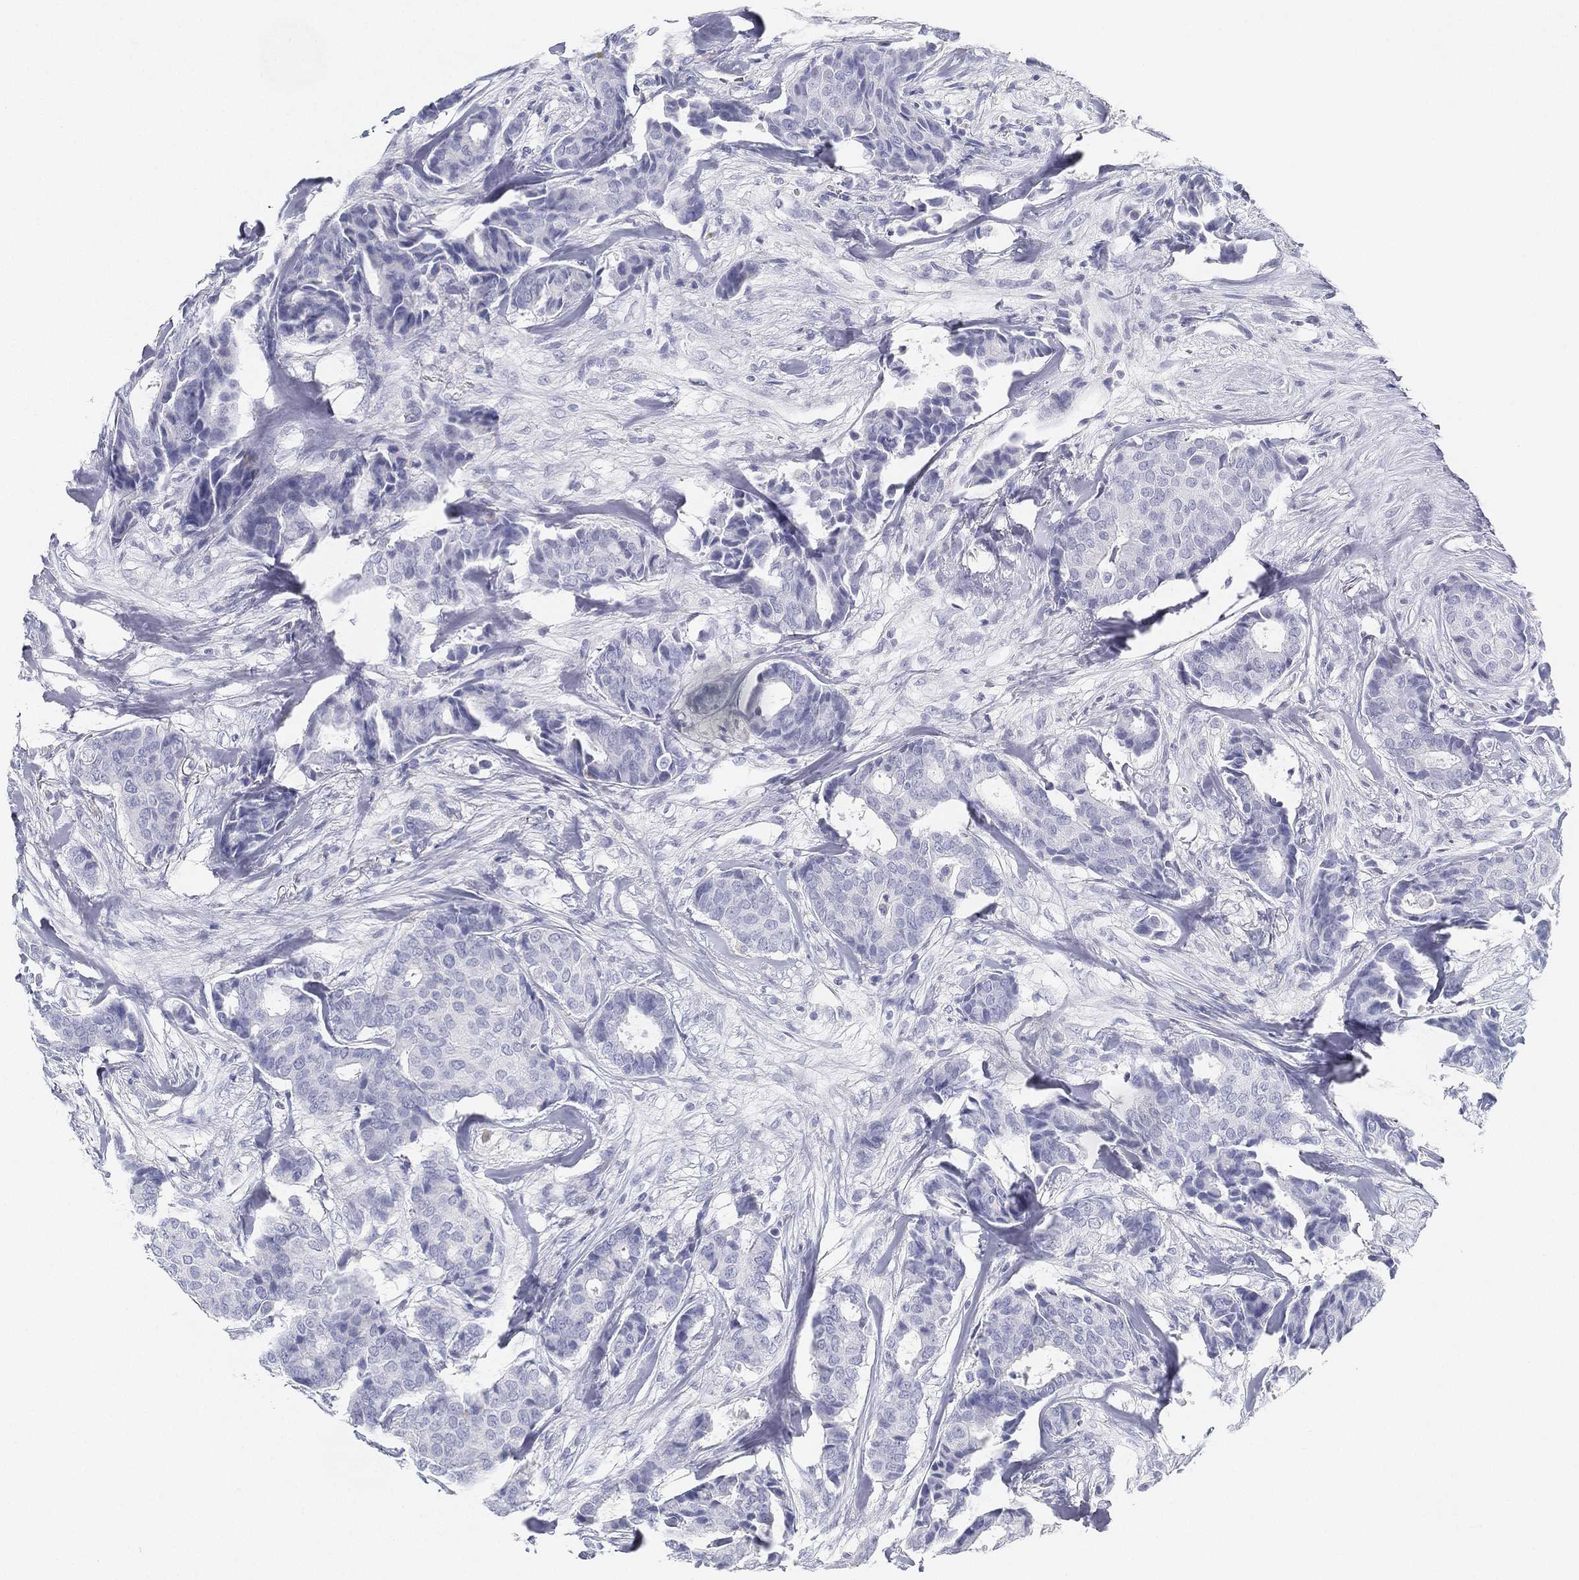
{"staining": {"intensity": "negative", "quantity": "none", "location": "none"}, "tissue": "breast cancer", "cell_type": "Tumor cells", "image_type": "cancer", "snomed": [{"axis": "morphology", "description": "Duct carcinoma"}, {"axis": "topography", "description": "Breast"}], "caption": "IHC image of neoplastic tissue: intraductal carcinoma (breast) stained with DAB exhibits no significant protein staining in tumor cells.", "gene": "GPR61", "patient": {"sex": "female", "age": 75}}